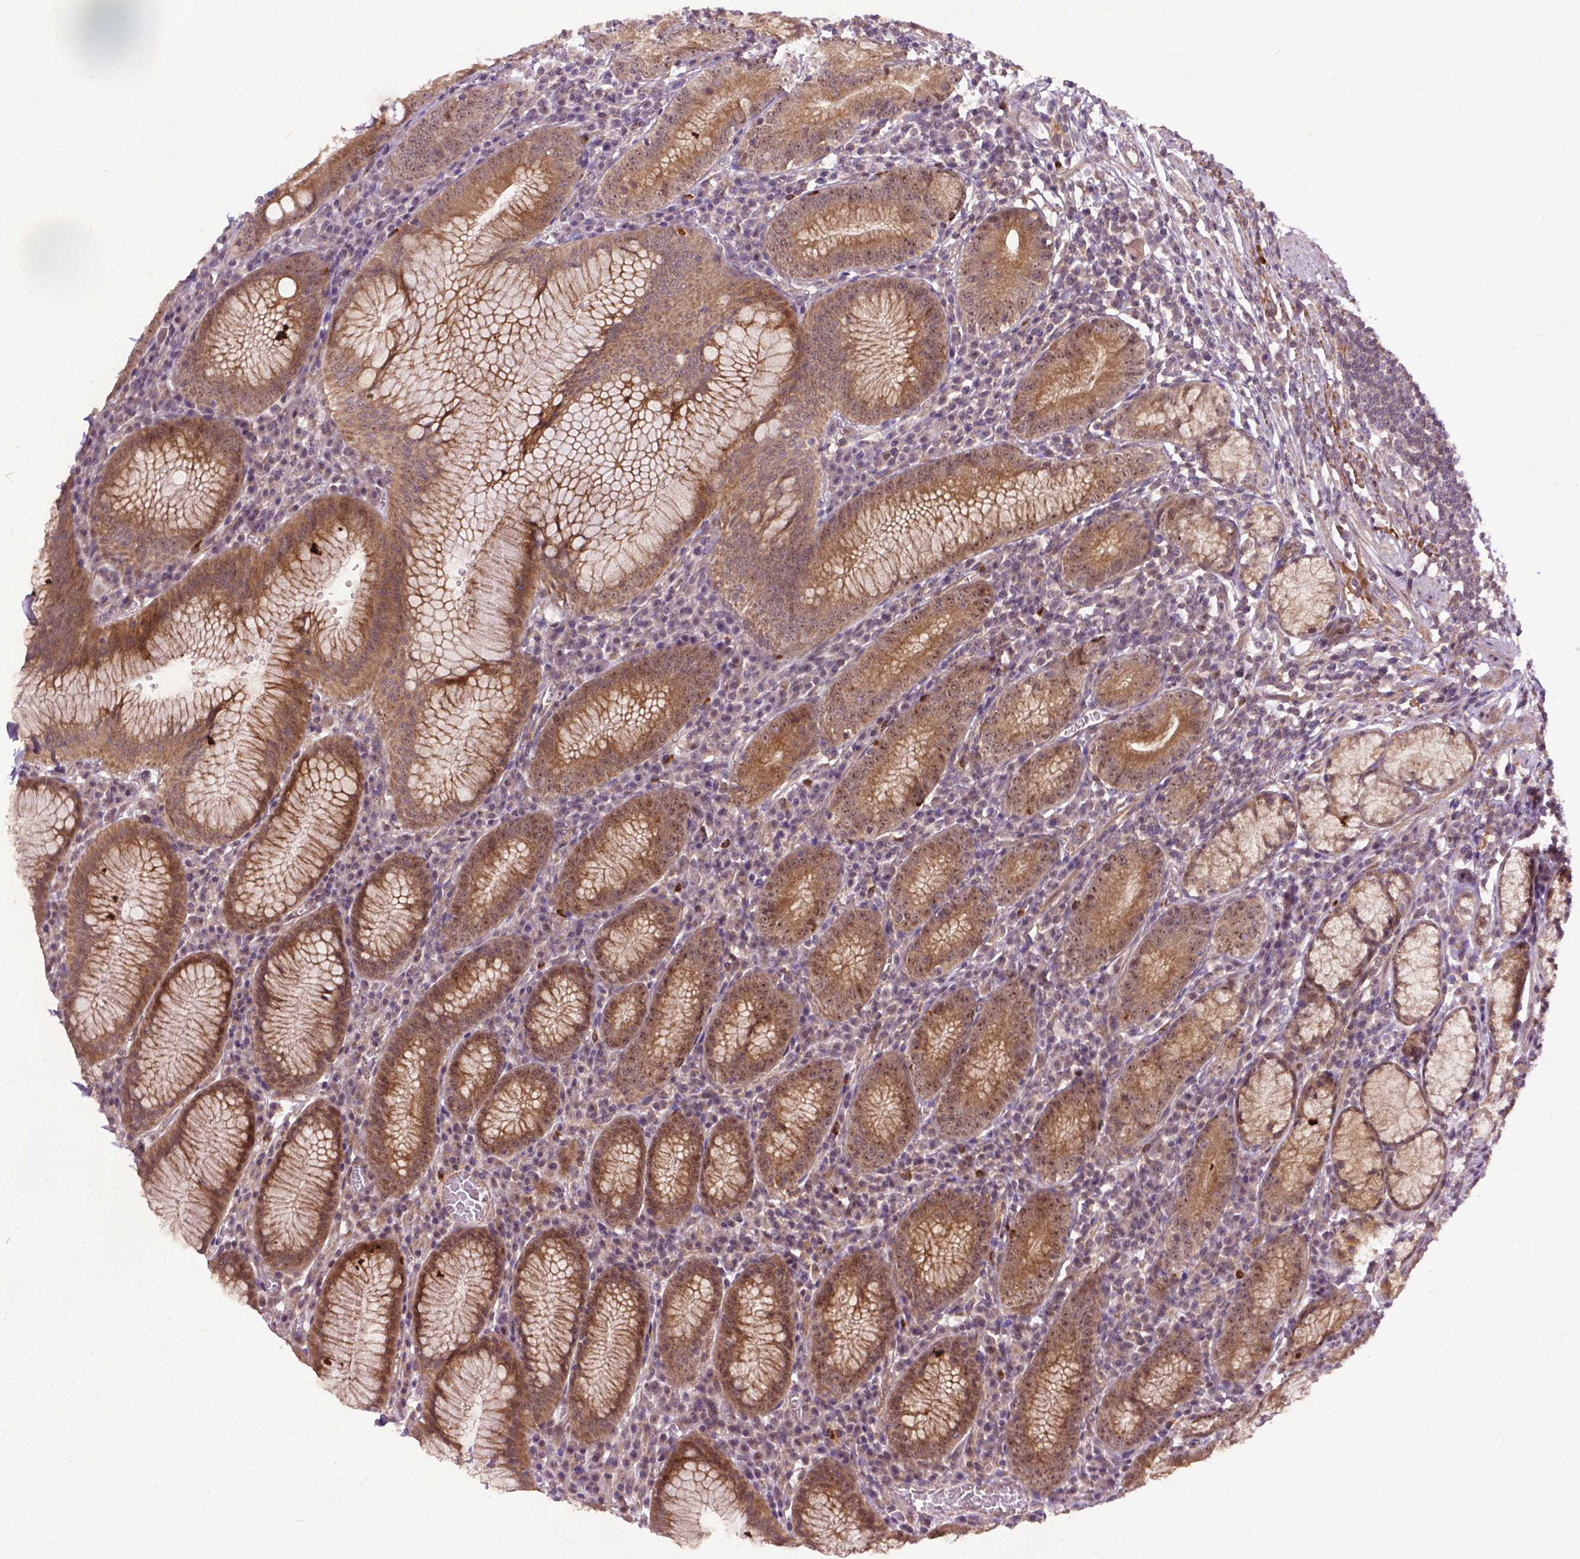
{"staining": {"intensity": "strong", "quantity": "25%-75%", "location": "cytoplasmic/membranous"}, "tissue": "stomach", "cell_type": "Glandular cells", "image_type": "normal", "snomed": [{"axis": "morphology", "description": "Normal tissue, NOS"}, {"axis": "topography", "description": "Stomach"}], "caption": "A histopathology image of stomach stained for a protein reveals strong cytoplasmic/membranous brown staining in glandular cells.", "gene": "PARP3", "patient": {"sex": "male", "age": 55}}